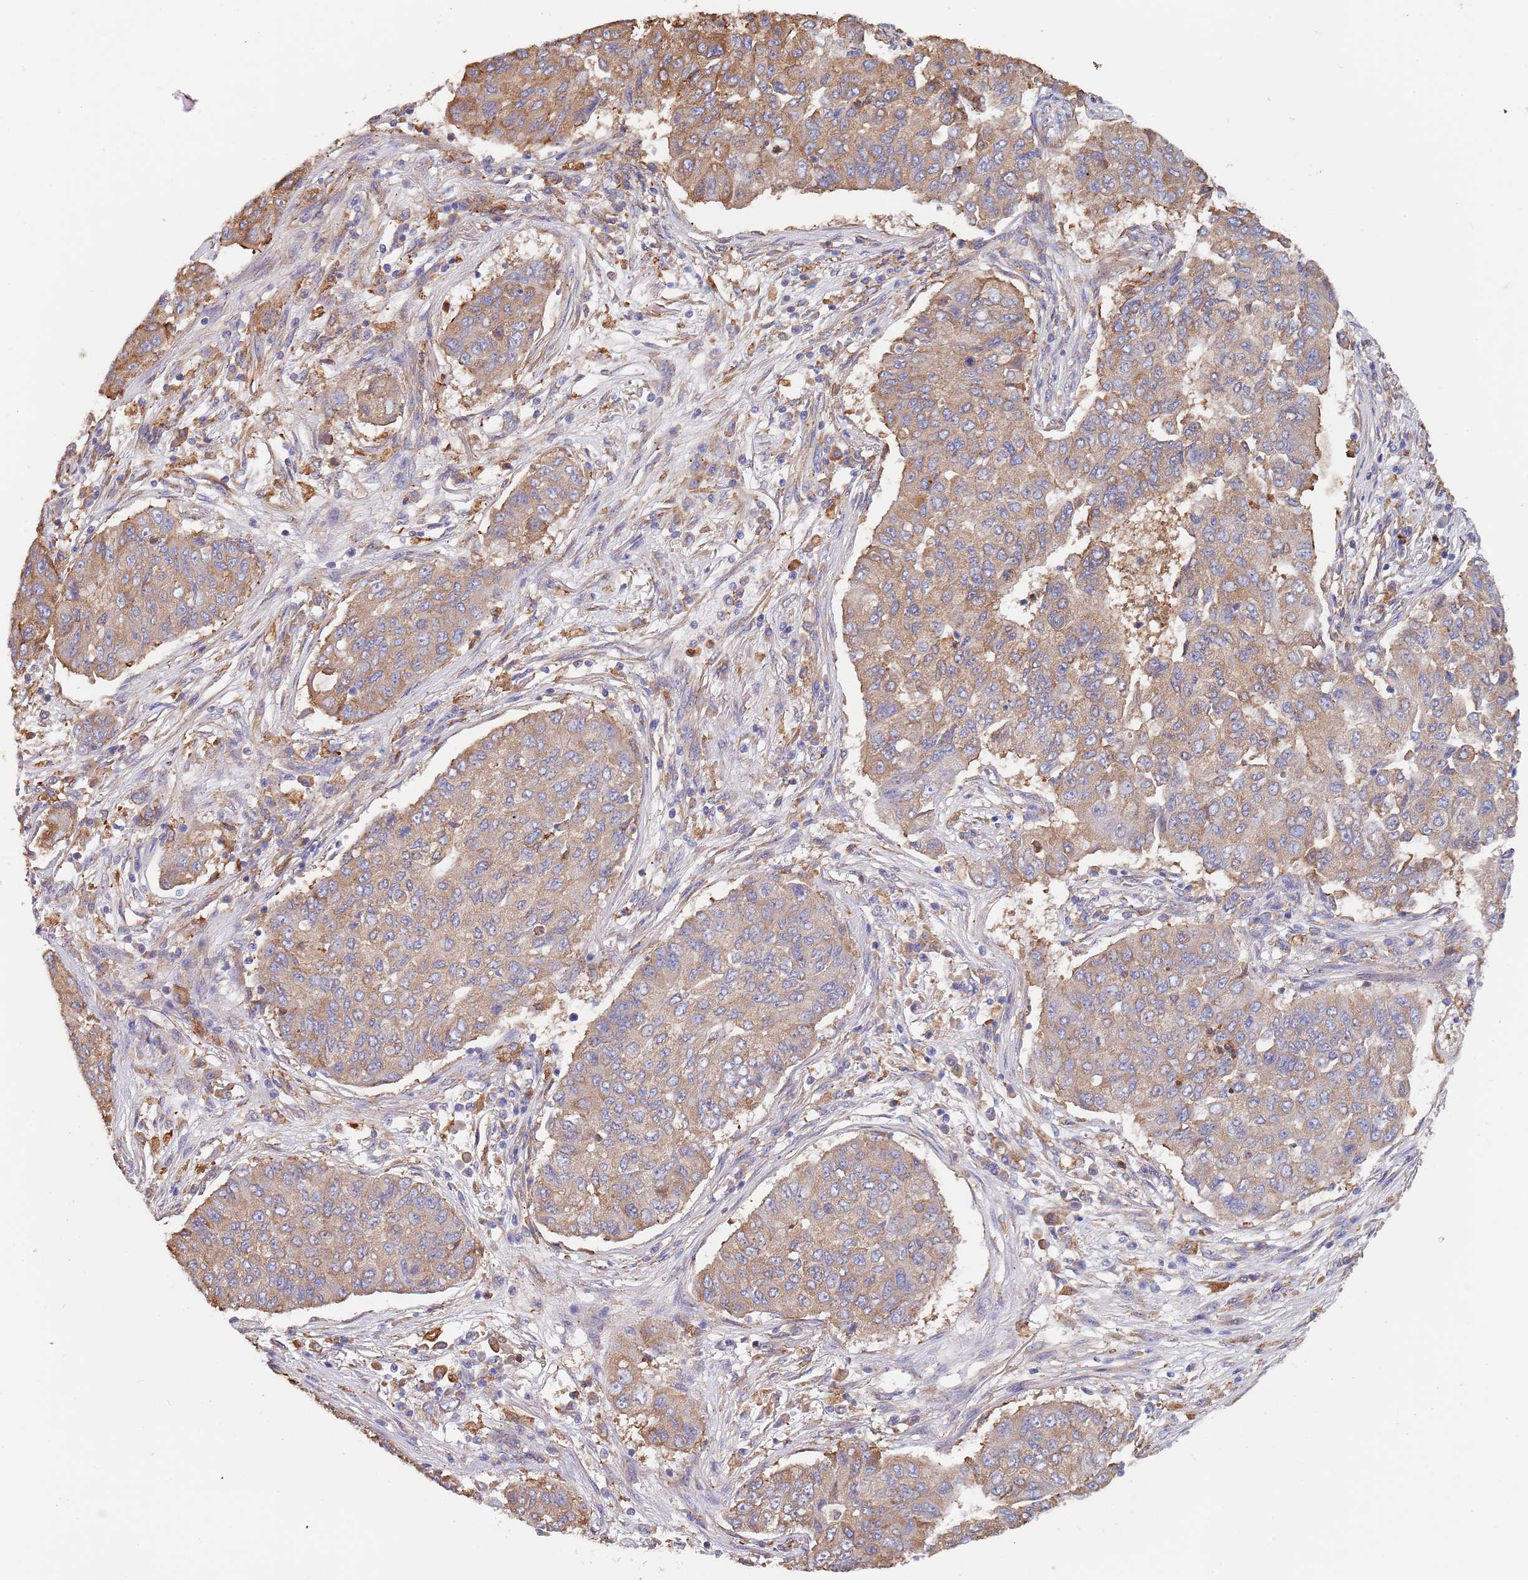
{"staining": {"intensity": "moderate", "quantity": ">75%", "location": "cytoplasmic/membranous"}, "tissue": "lung cancer", "cell_type": "Tumor cells", "image_type": "cancer", "snomed": [{"axis": "morphology", "description": "Squamous cell carcinoma, NOS"}, {"axis": "topography", "description": "Lung"}], "caption": "Tumor cells reveal moderate cytoplasmic/membranous staining in about >75% of cells in lung squamous cell carcinoma.", "gene": "DCUN1D3", "patient": {"sex": "male", "age": 74}}